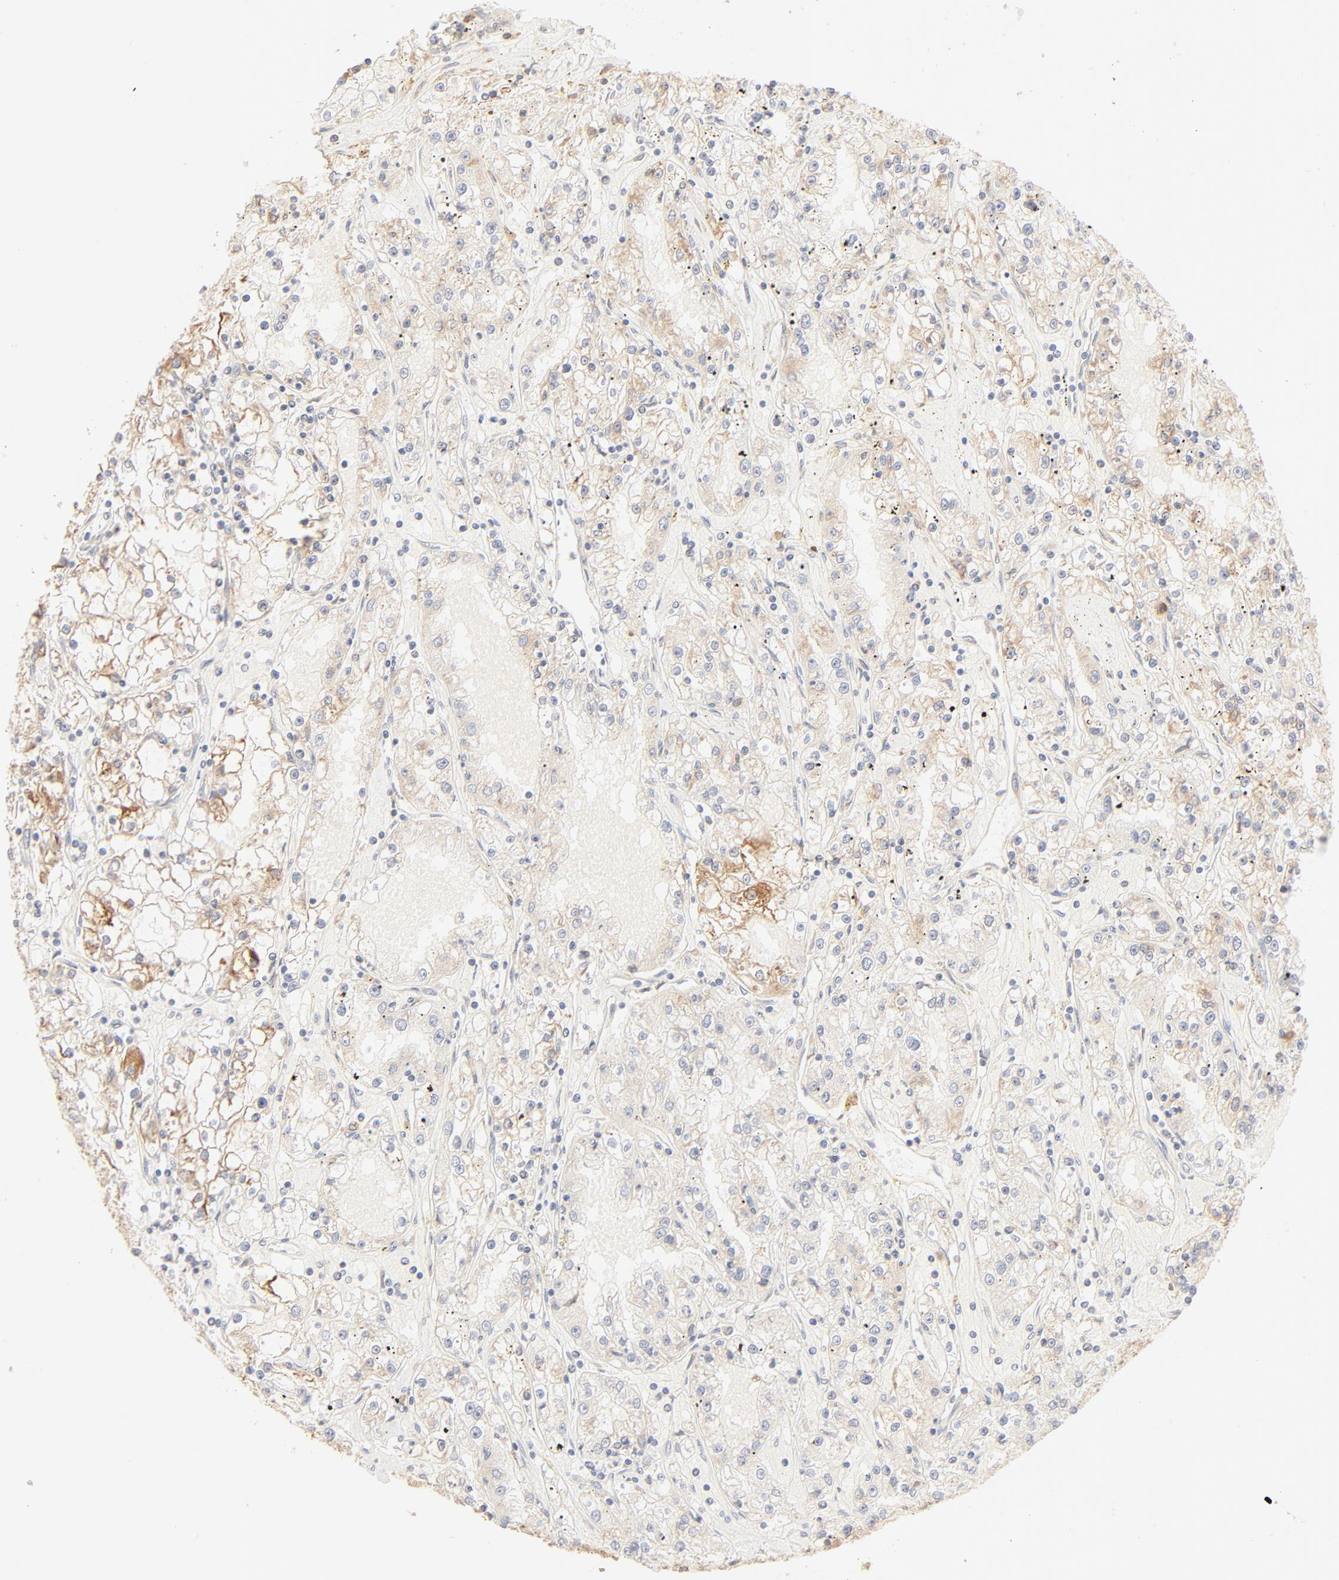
{"staining": {"intensity": "moderate", "quantity": ">75%", "location": "cytoplasmic/membranous"}, "tissue": "renal cancer", "cell_type": "Tumor cells", "image_type": "cancer", "snomed": [{"axis": "morphology", "description": "Adenocarcinoma, NOS"}, {"axis": "topography", "description": "Kidney"}], "caption": "Immunohistochemical staining of human adenocarcinoma (renal) displays moderate cytoplasmic/membranous protein expression in approximately >75% of tumor cells.", "gene": "PARP12", "patient": {"sex": "male", "age": 56}}